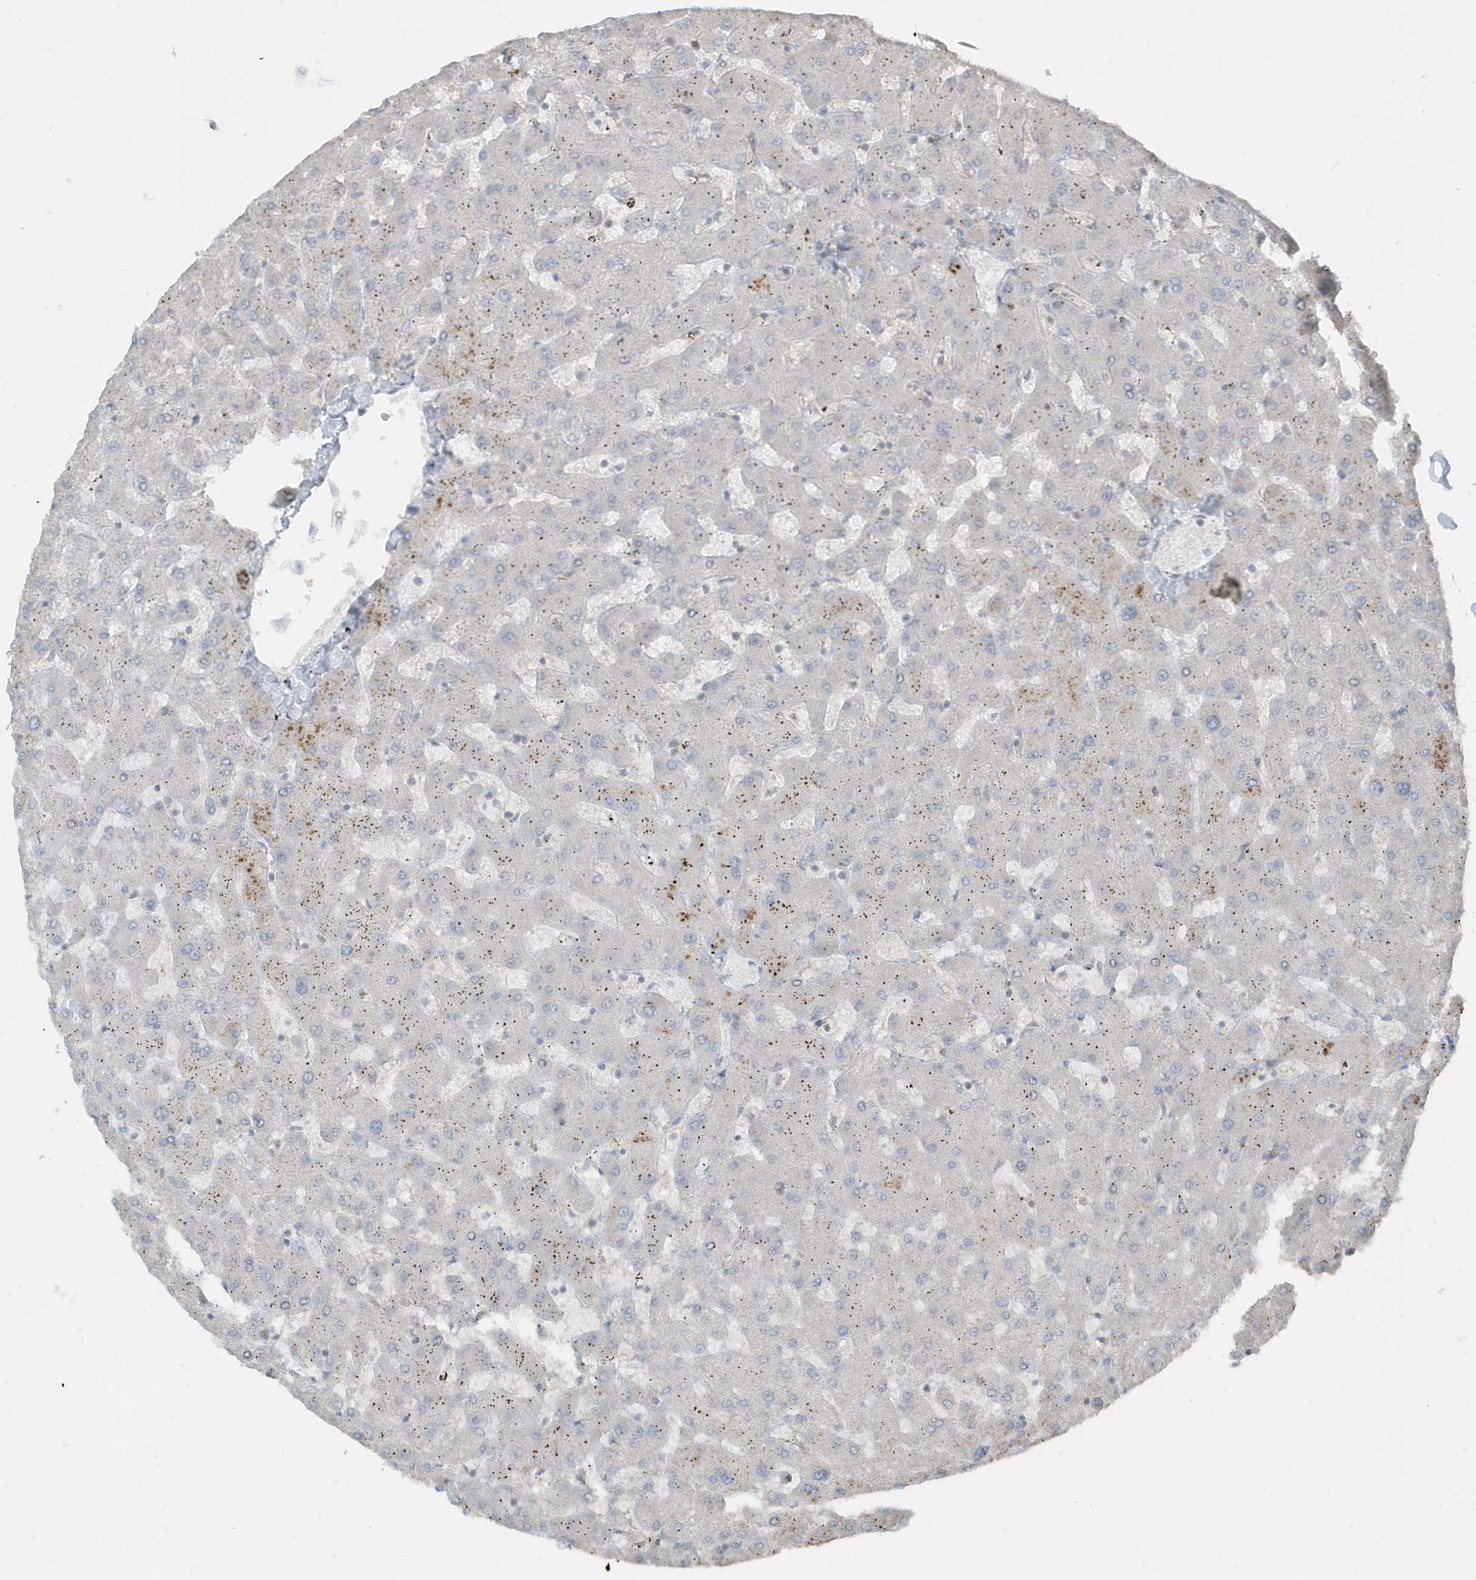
{"staining": {"intensity": "negative", "quantity": "none", "location": "none"}, "tissue": "liver", "cell_type": "Cholangiocytes", "image_type": "normal", "snomed": [{"axis": "morphology", "description": "Normal tissue, NOS"}, {"axis": "topography", "description": "Liver"}], "caption": "The image displays no significant expression in cholangiocytes of liver.", "gene": "ACTC1", "patient": {"sex": "female", "age": 63}}